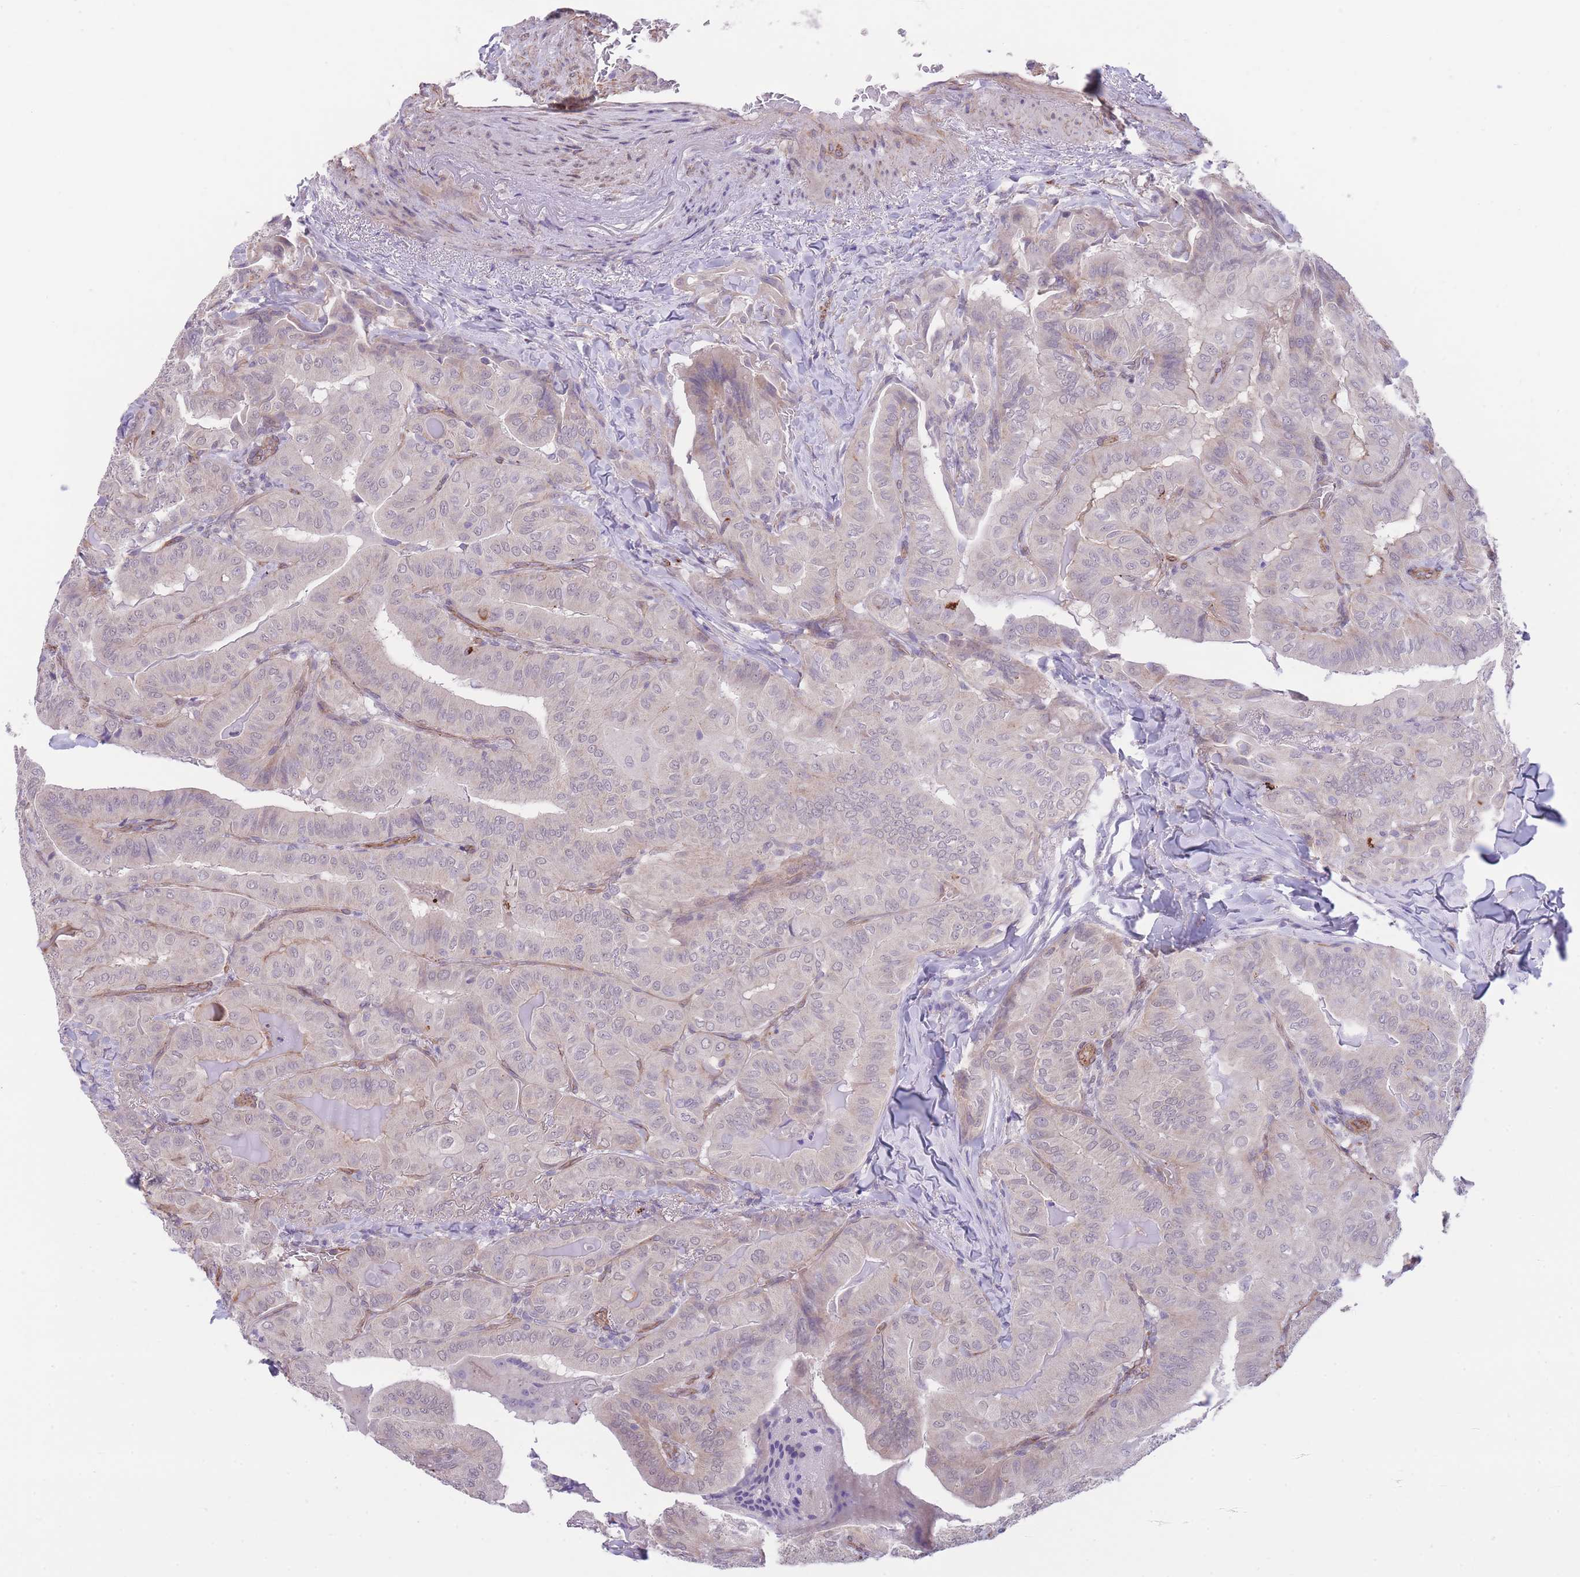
{"staining": {"intensity": "negative", "quantity": "none", "location": "none"}, "tissue": "thyroid cancer", "cell_type": "Tumor cells", "image_type": "cancer", "snomed": [{"axis": "morphology", "description": "Papillary adenocarcinoma, NOS"}, {"axis": "topography", "description": "Thyroid gland"}], "caption": "High power microscopy histopathology image of an immunohistochemistry photomicrograph of thyroid papillary adenocarcinoma, revealing no significant expression in tumor cells.", "gene": "QTRT1", "patient": {"sex": "female", "age": 68}}